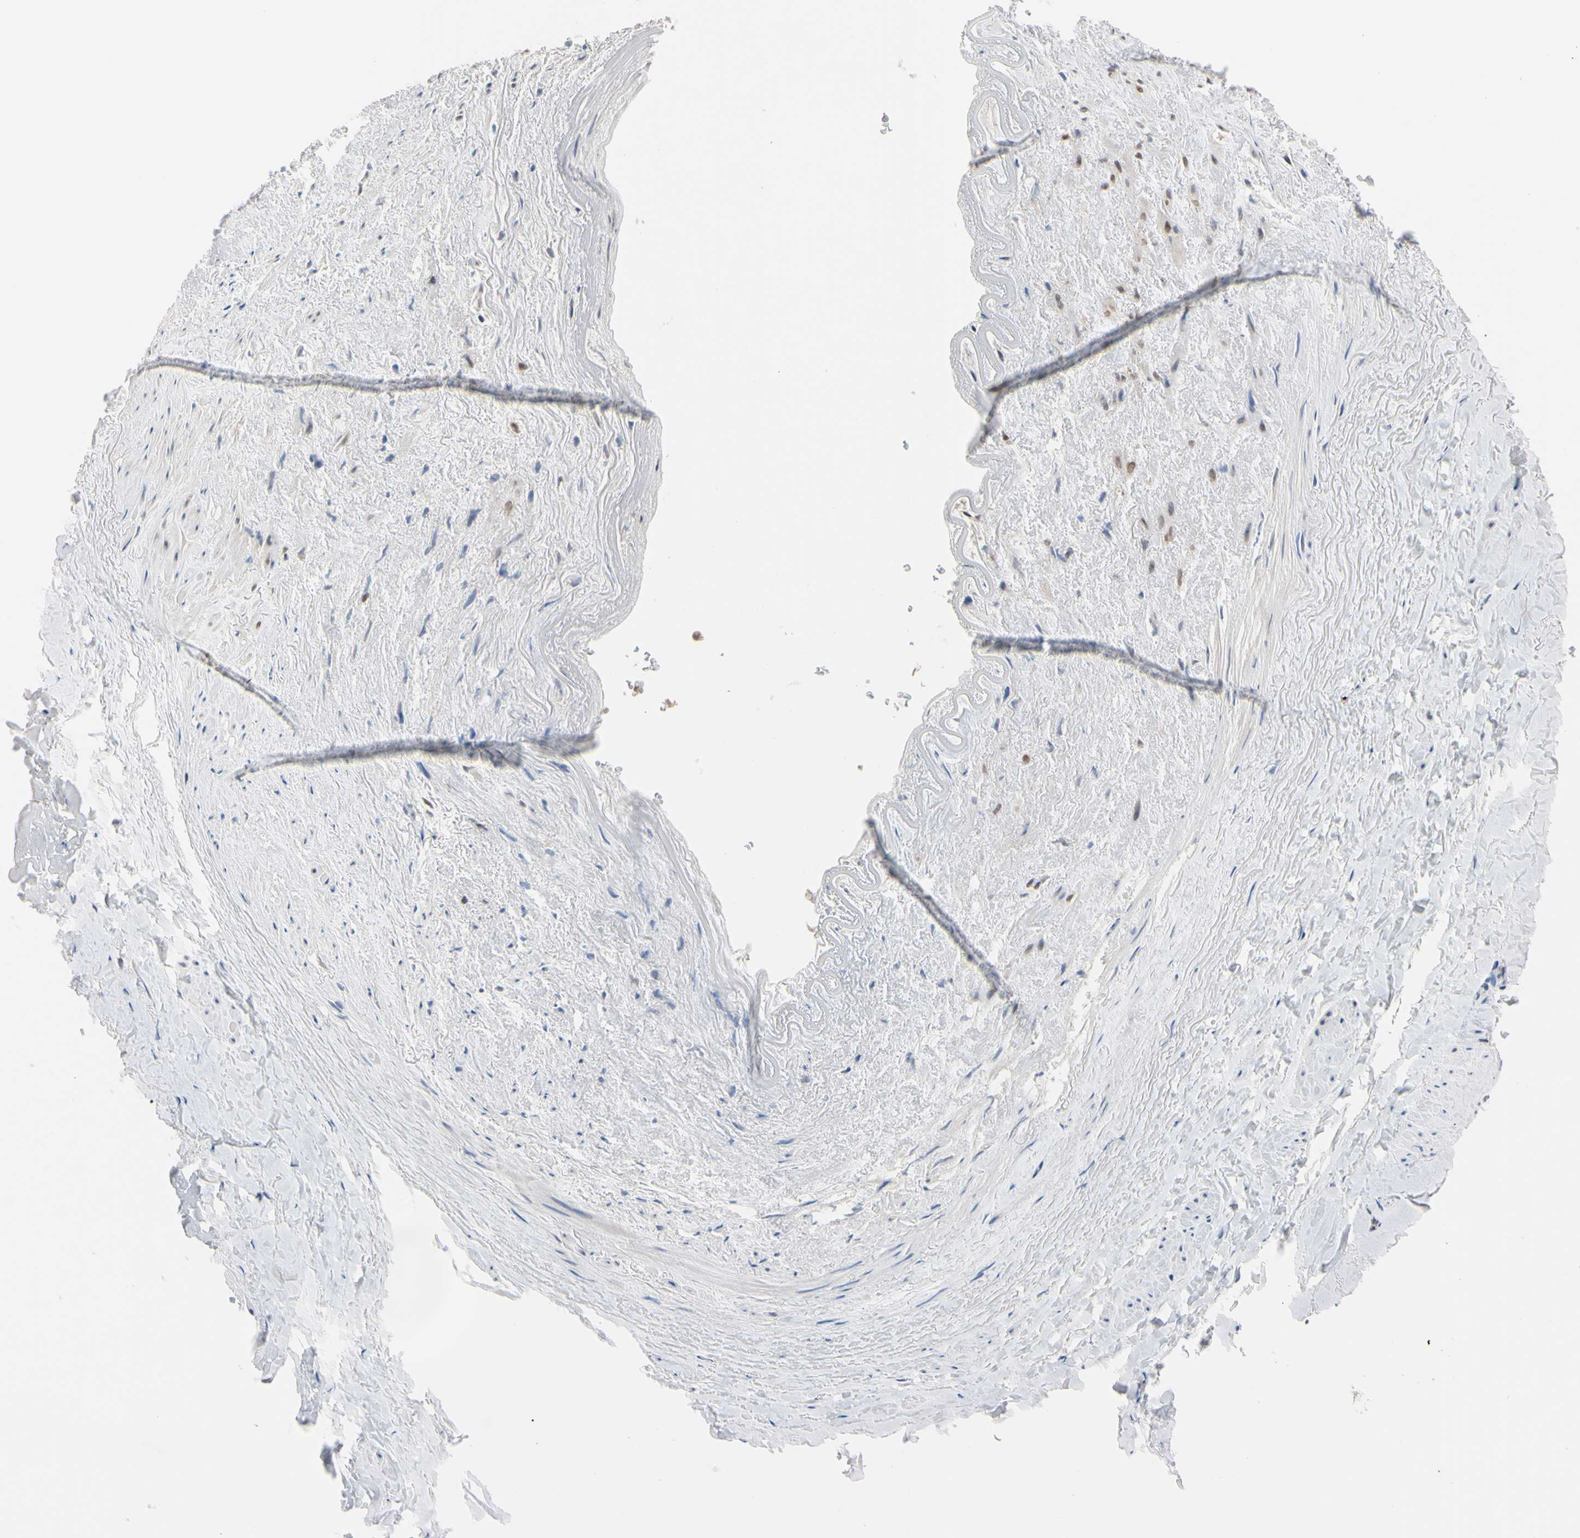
{"staining": {"intensity": "negative", "quantity": "none", "location": "none"}, "tissue": "adipose tissue", "cell_type": "Adipocytes", "image_type": "normal", "snomed": [{"axis": "morphology", "description": "Normal tissue, NOS"}, {"axis": "topography", "description": "Peripheral nerve tissue"}], "caption": "This is a histopathology image of immunohistochemistry (IHC) staining of normal adipose tissue, which shows no positivity in adipocytes.", "gene": "UBE2I", "patient": {"sex": "male", "age": 70}}